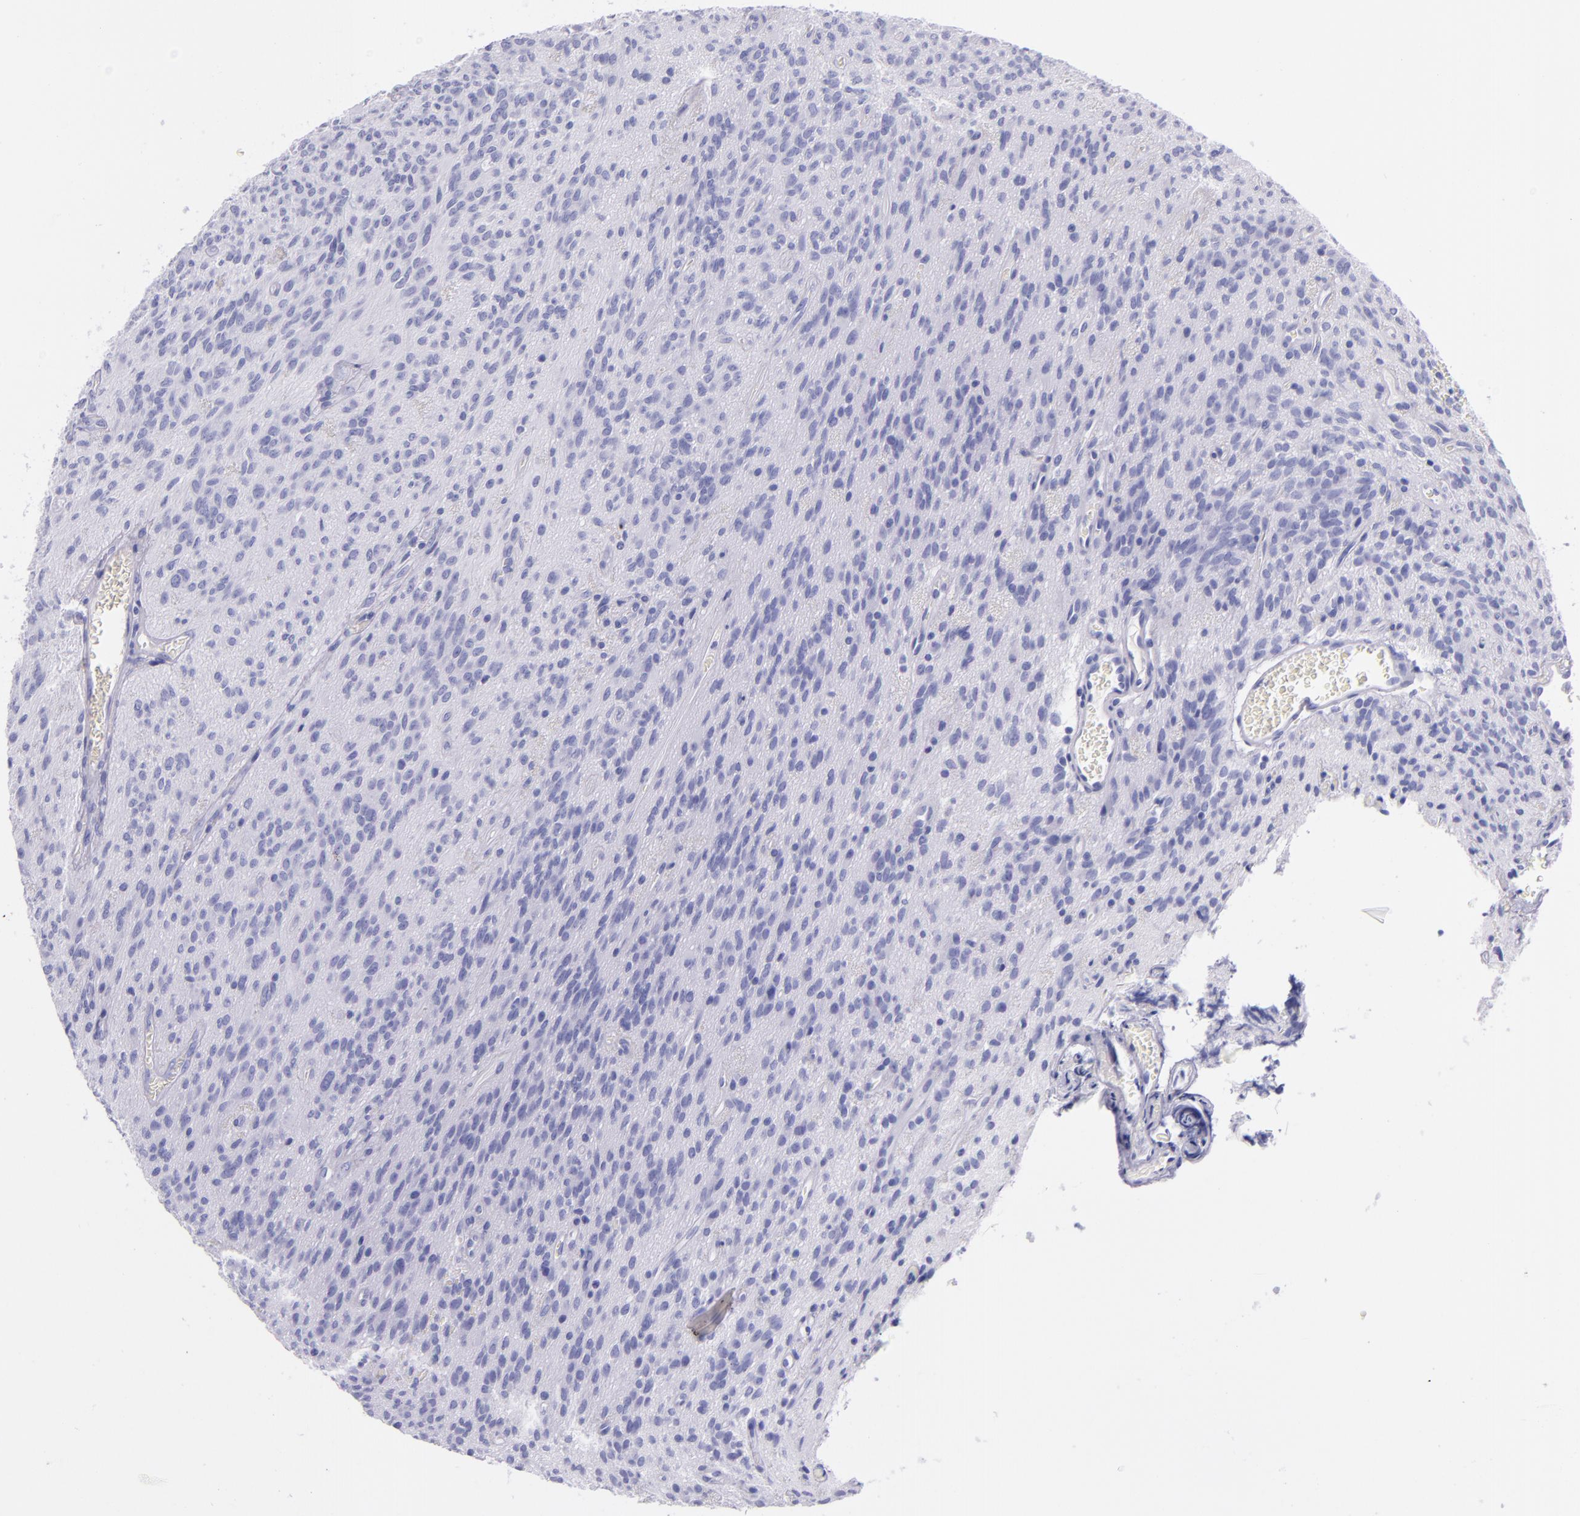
{"staining": {"intensity": "negative", "quantity": "none", "location": "none"}, "tissue": "glioma", "cell_type": "Tumor cells", "image_type": "cancer", "snomed": [{"axis": "morphology", "description": "Glioma, malignant, Low grade"}, {"axis": "topography", "description": "Brain"}], "caption": "Immunohistochemical staining of malignant low-grade glioma demonstrates no significant positivity in tumor cells.", "gene": "SFTPB", "patient": {"sex": "female", "age": 15}}